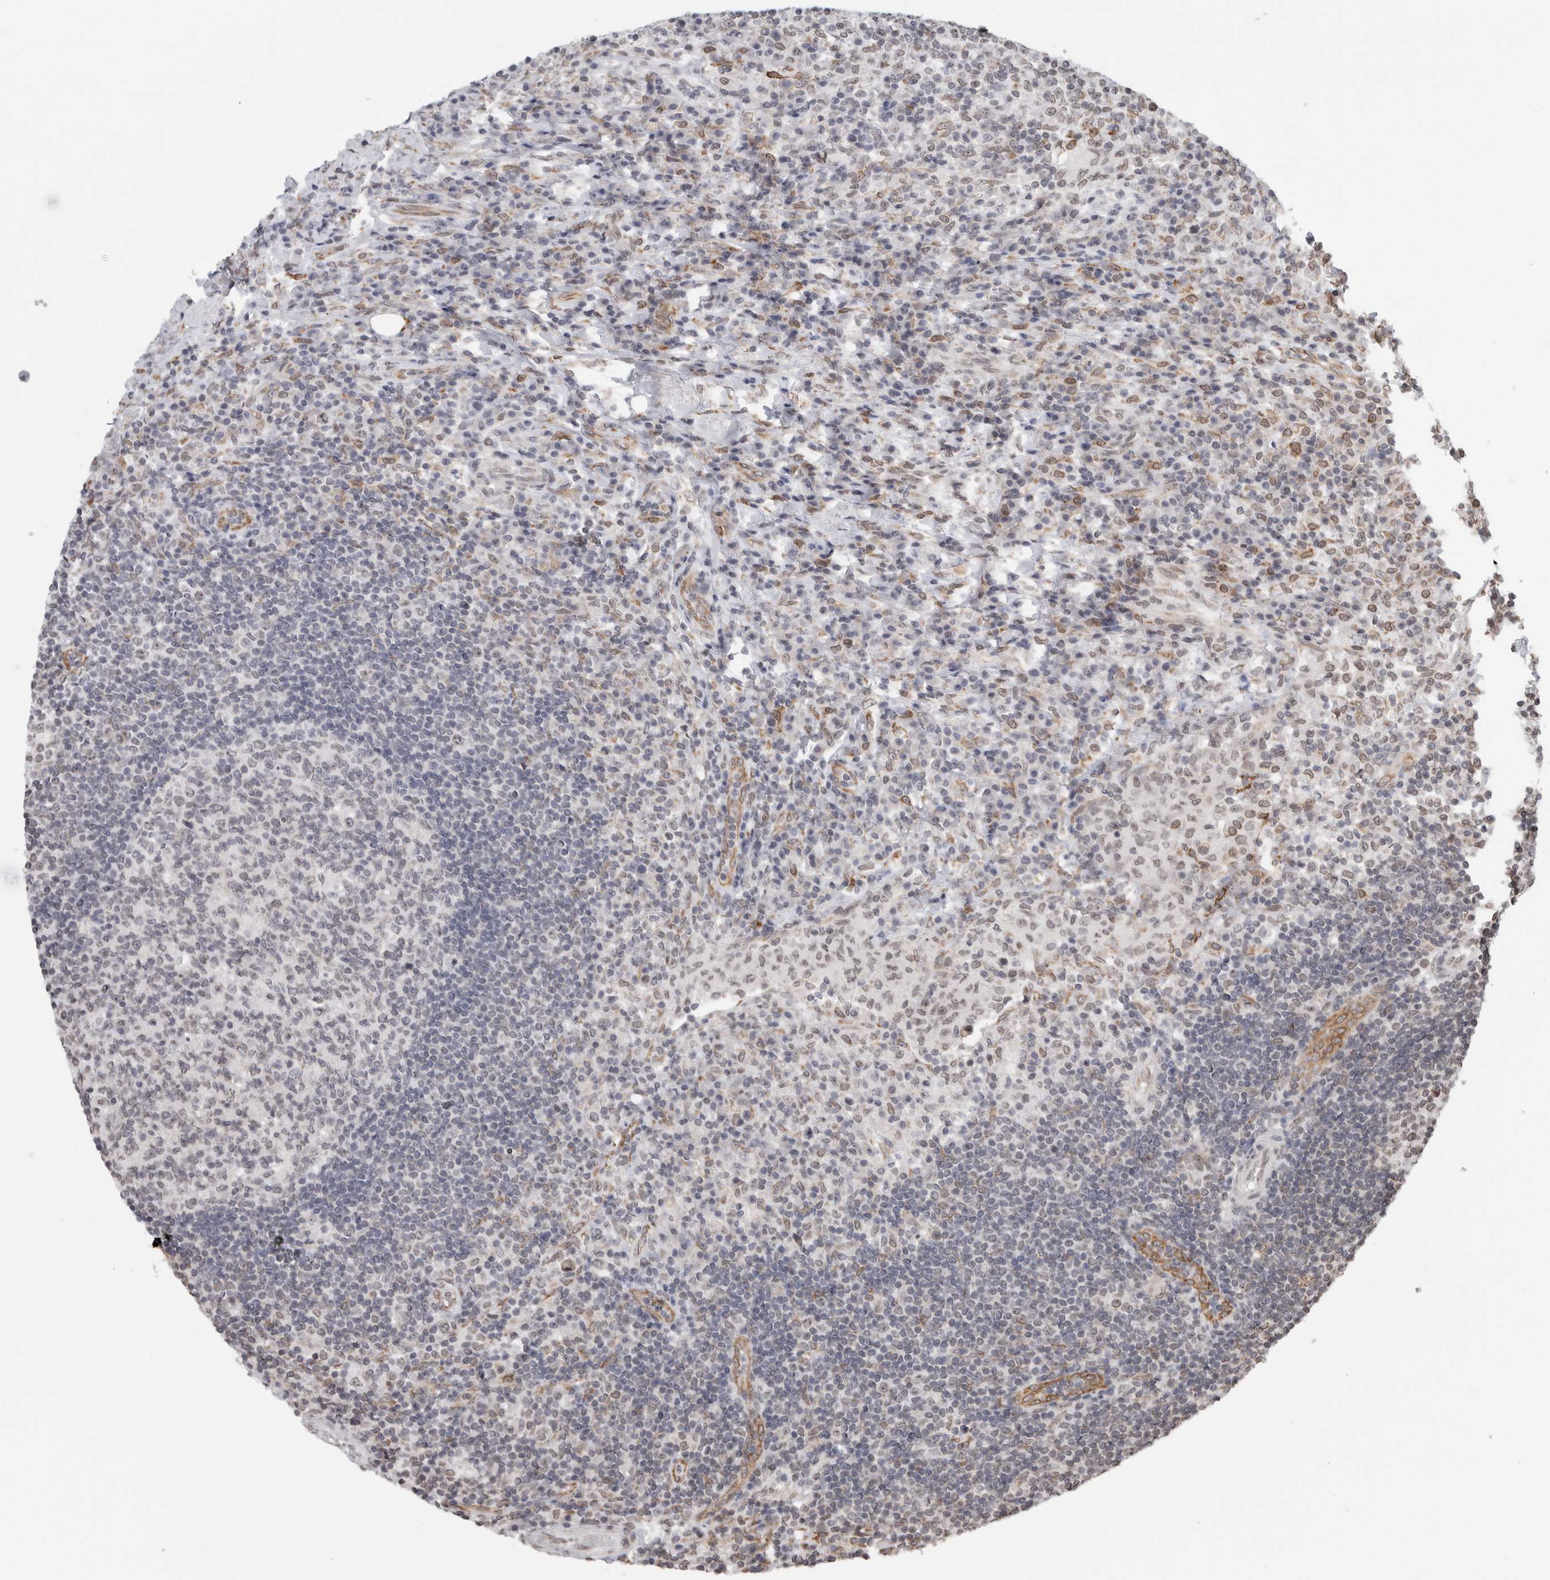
{"staining": {"intensity": "weak", "quantity": "<25%", "location": "nuclear"}, "tissue": "lymph node", "cell_type": "Germinal center cells", "image_type": "normal", "snomed": [{"axis": "morphology", "description": "Normal tissue, NOS"}, {"axis": "topography", "description": "Lymph node"}], "caption": "IHC of normal lymph node exhibits no staining in germinal center cells. (Brightfield microscopy of DAB IHC at high magnification).", "gene": "RBMX2", "patient": {"sex": "female", "age": 53}}